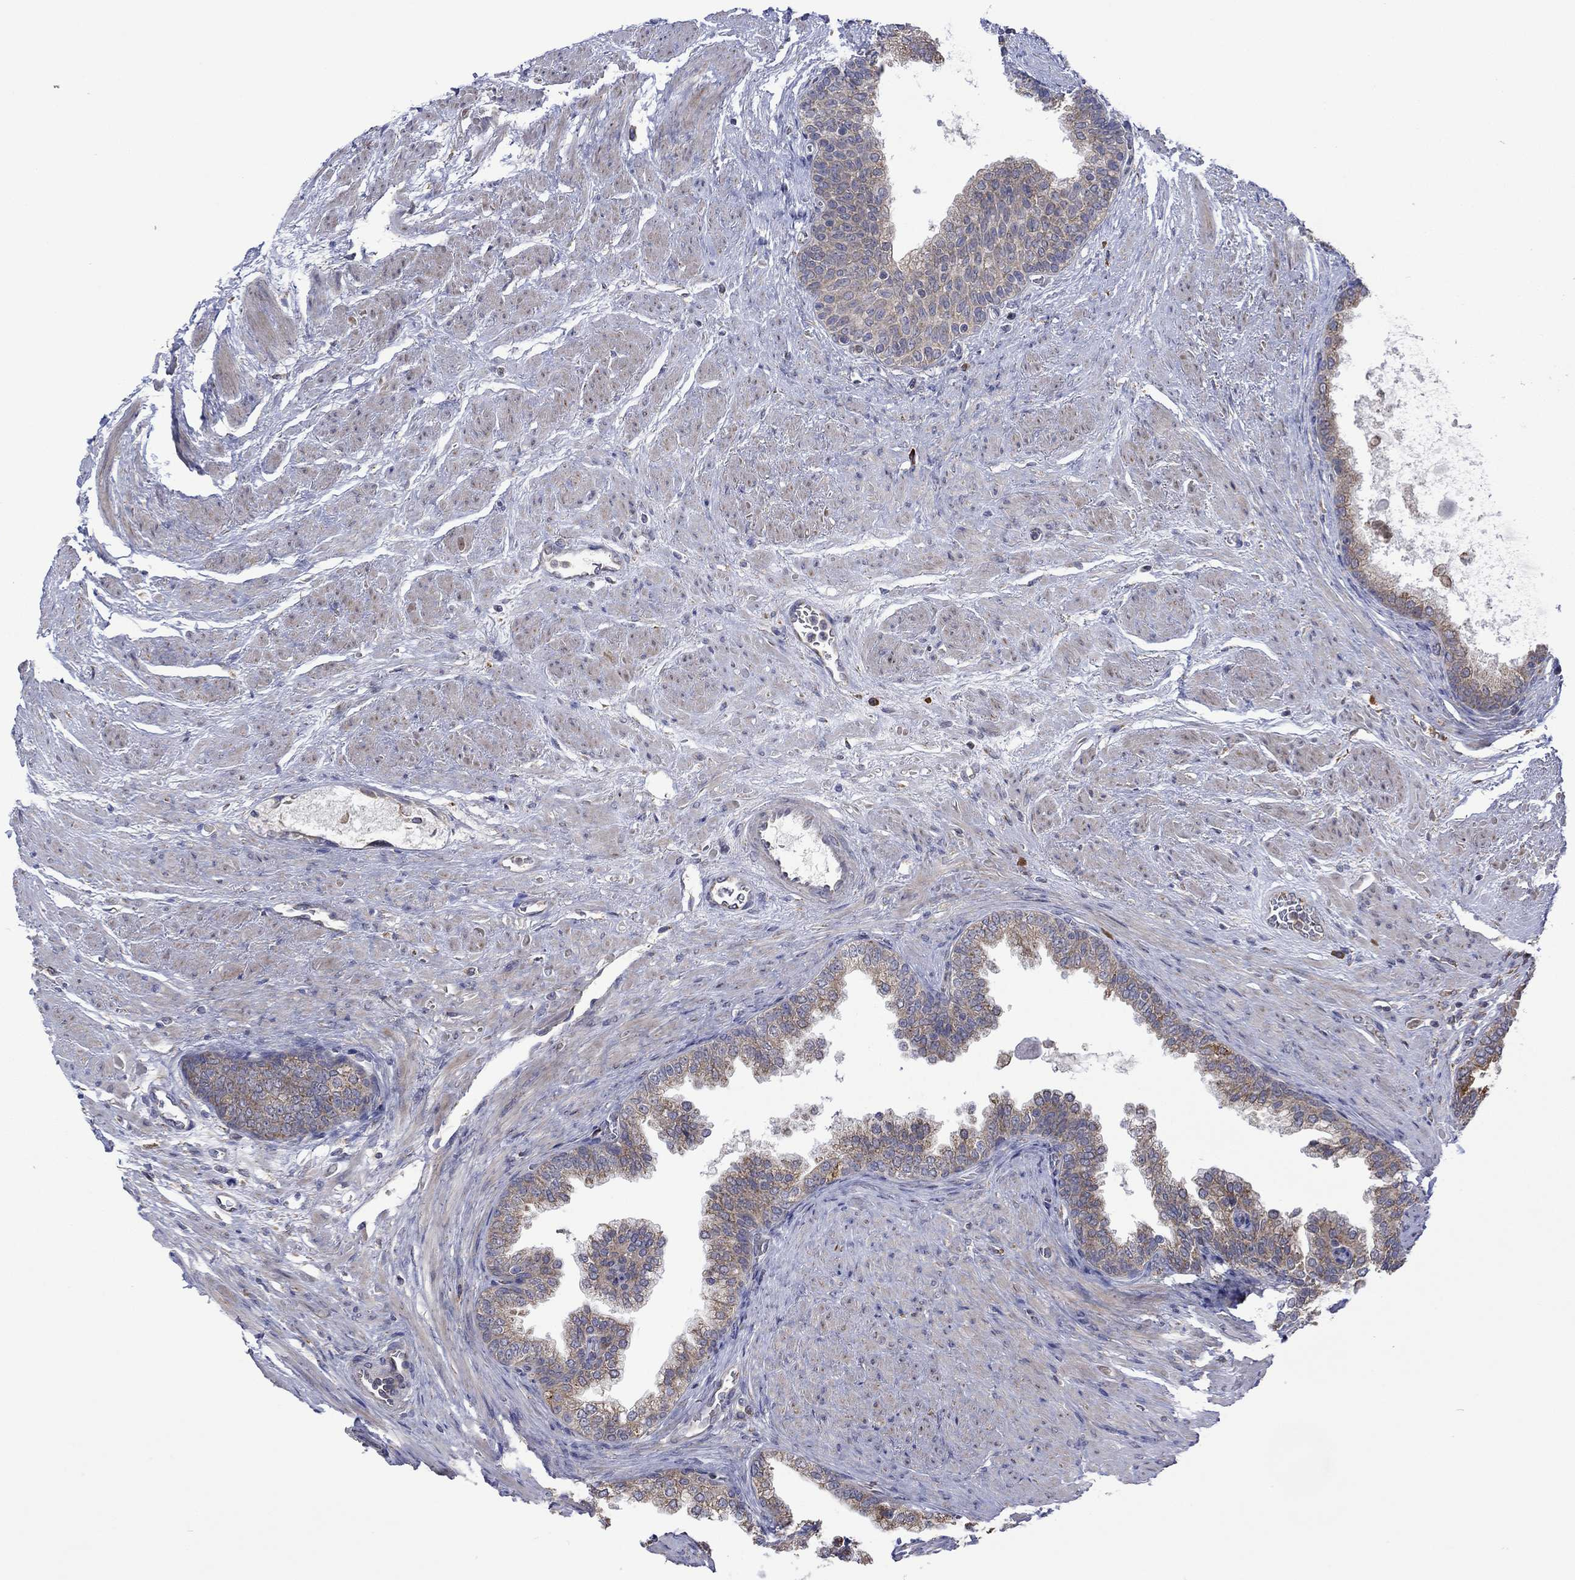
{"staining": {"intensity": "weak", "quantity": ">75%", "location": "cytoplasmic/membranous"}, "tissue": "prostate cancer", "cell_type": "Tumor cells", "image_type": "cancer", "snomed": [{"axis": "morphology", "description": "Adenocarcinoma, NOS"}, {"axis": "topography", "description": "Prostate and seminal vesicle, NOS"}, {"axis": "topography", "description": "Prostate"}], "caption": "Human adenocarcinoma (prostate) stained for a protein (brown) exhibits weak cytoplasmic/membranous positive positivity in about >75% of tumor cells.", "gene": "FURIN", "patient": {"sex": "male", "age": 62}}